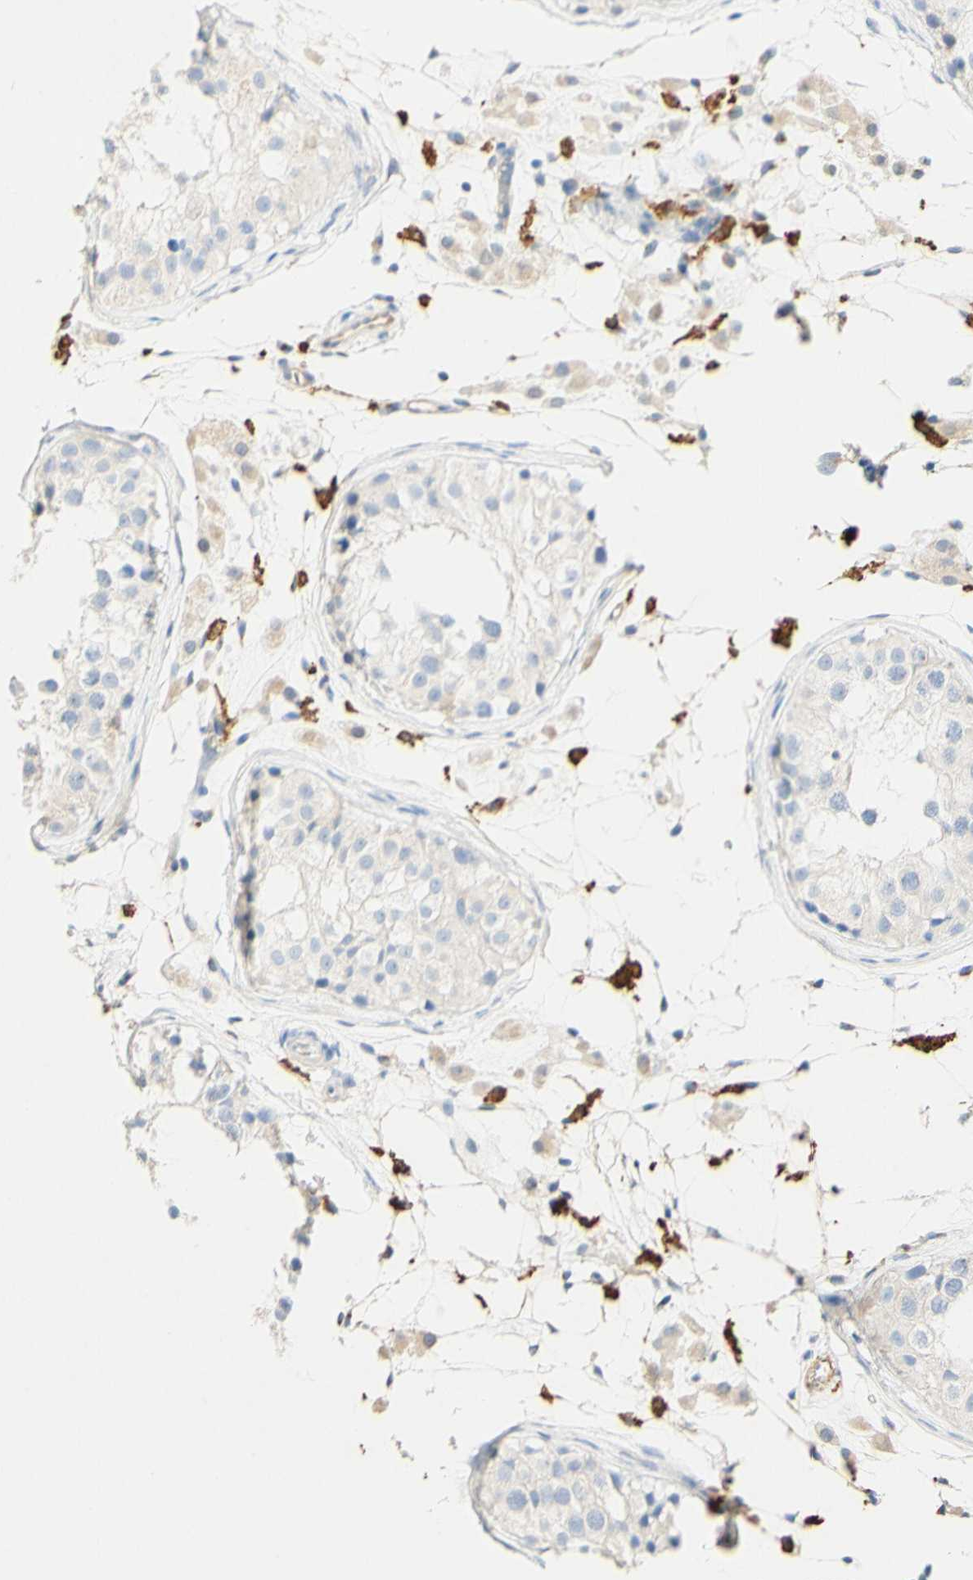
{"staining": {"intensity": "negative", "quantity": "none", "location": "none"}, "tissue": "testis", "cell_type": "Cells in seminiferous ducts", "image_type": "normal", "snomed": [{"axis": "morphology", "description": "Normal tissue, NOS"}, {"axis": "morphology", "description": "Adenocarcinoma, metastatic, NOS"}, {"axis": "topography", "description": "Testis"}], "caption": "Immunohistochemistry (IHC) of normal testis demonstrates no positivity in cells in seminiferous ducts.", "gene": "FCGRT", "patient": {"sex": "male", "age": 26}}